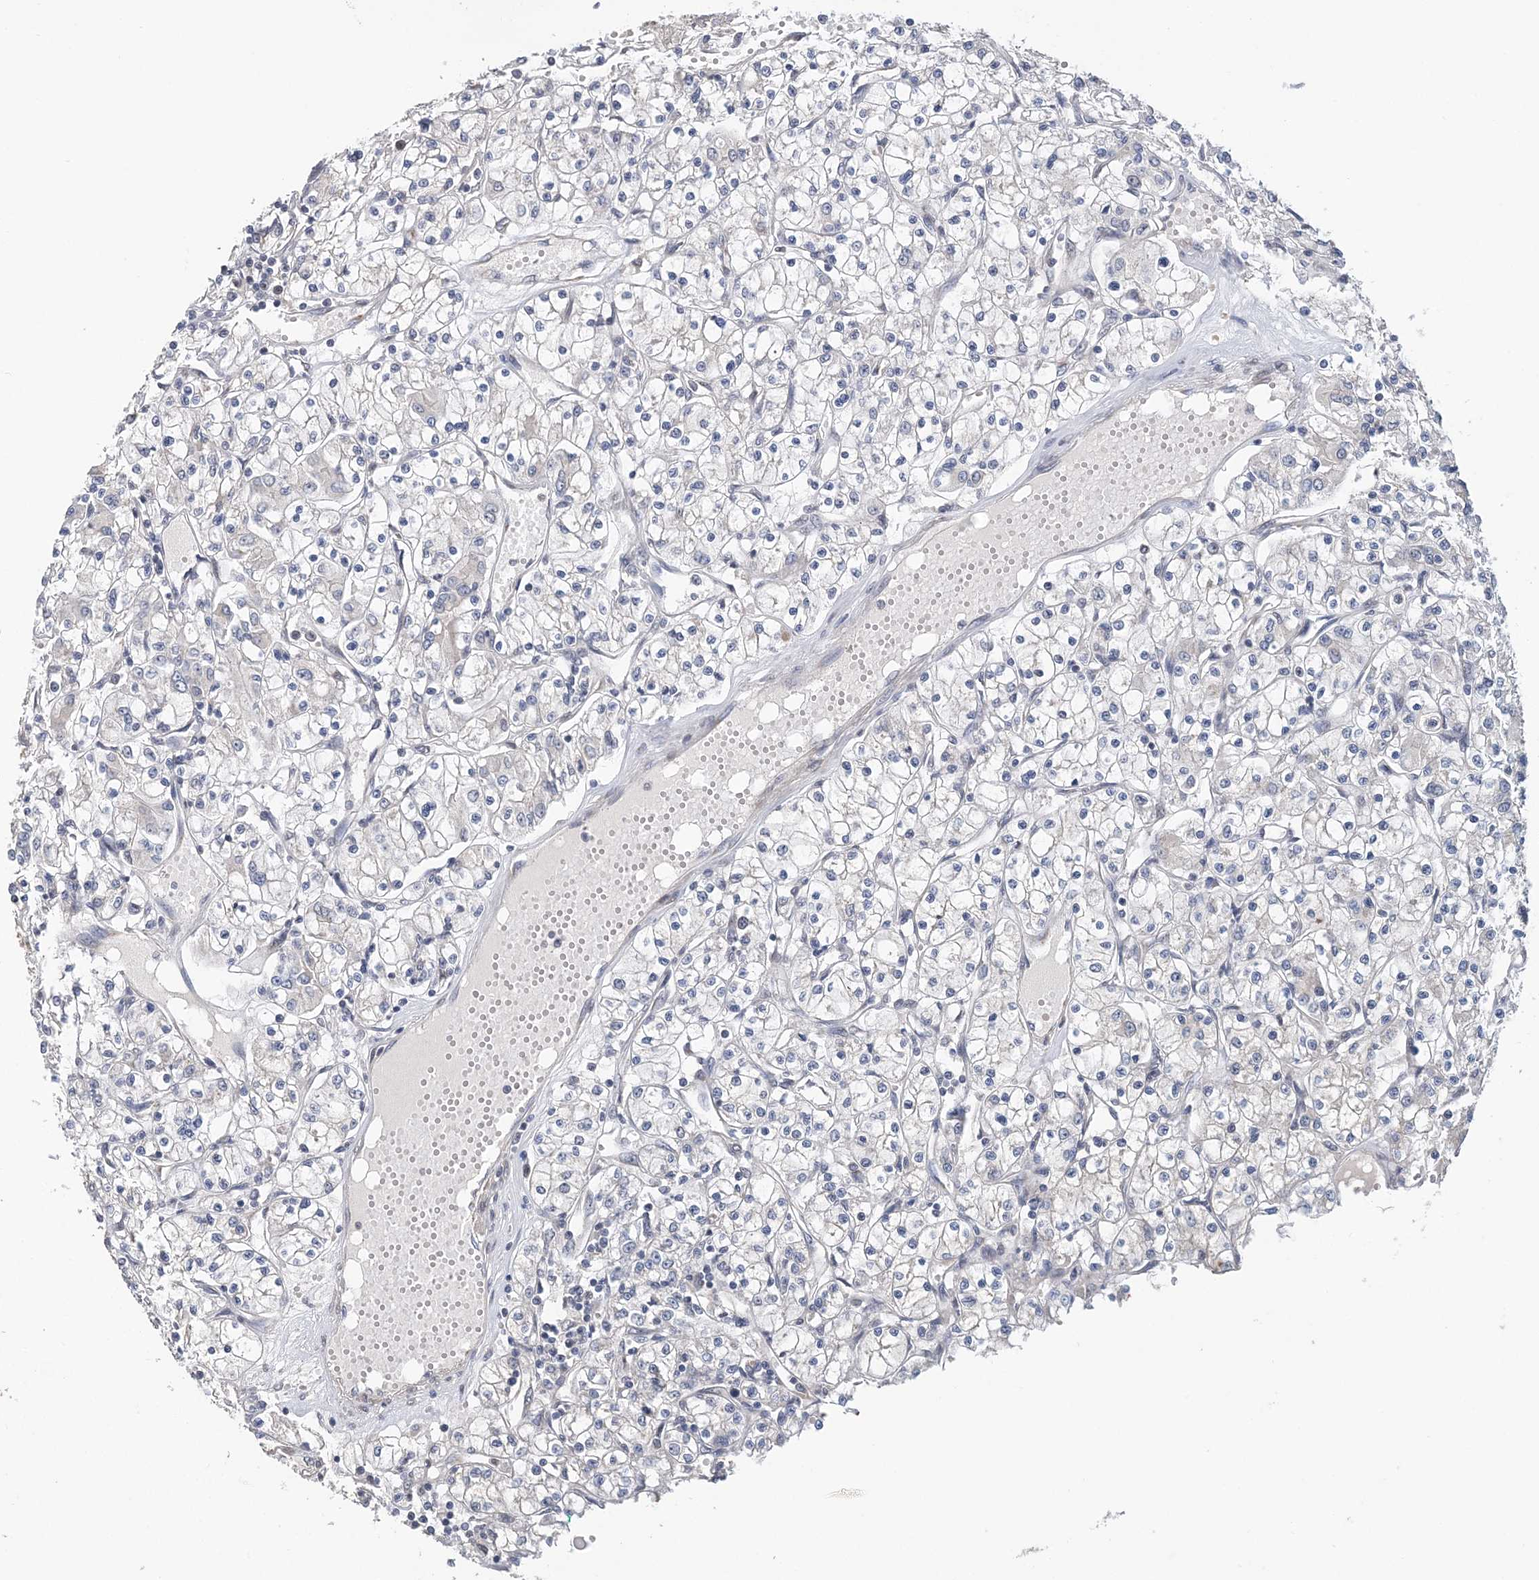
{"staining": {"intensity": "negative", "quantity": "none", "location": "none"}, "tissue": "renal cancer", "cell_type": "Tumor cells", "image_type": "cancer", "snomed": [{"axis": "morphology", "description": "Adenocarcinoma, NOS"}, {"axis": "topography", "description": "Kidney"}], "caption": "Tumor cells show no significant protein expression in renal cancer.", "gene": "TSHZ2", "patient": {"sex": "female", "age": 59}}